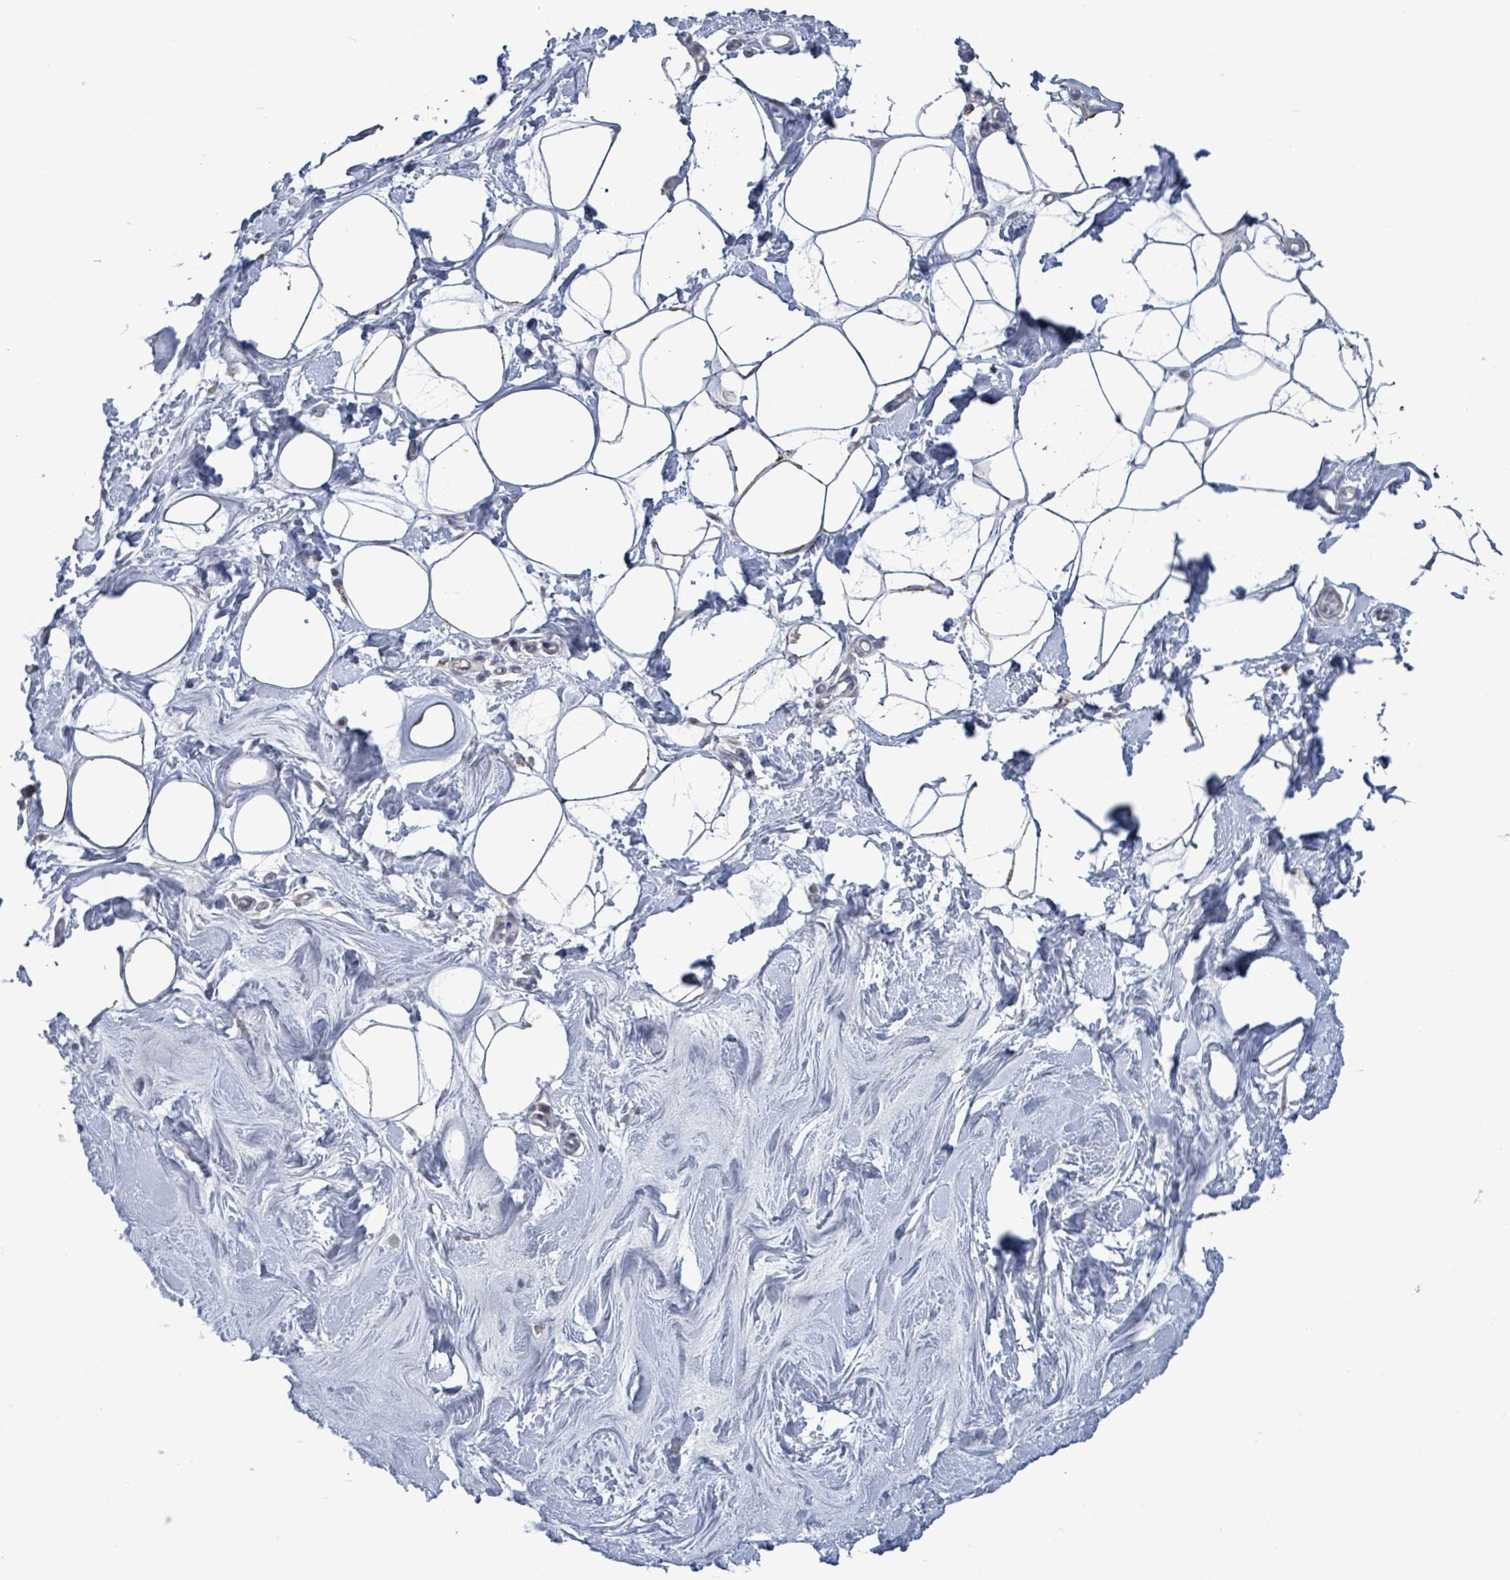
{"staining": {"intensity": "negative", "quantity": "none", "location": "none"}, "tissue": "breast", "cell_type": "Adipocytes", "image_type": "normal", "snomed": [{"axis": "morphology", "description": "Normal tissue, NOS"}, {"axis": "topography", "description": "Breast"}], "caption": "Breast stained for a protein using IHC shows no expression adipocytes.", "gene": "COQ10B", "patient": {"sex": "female", "age": 27}}